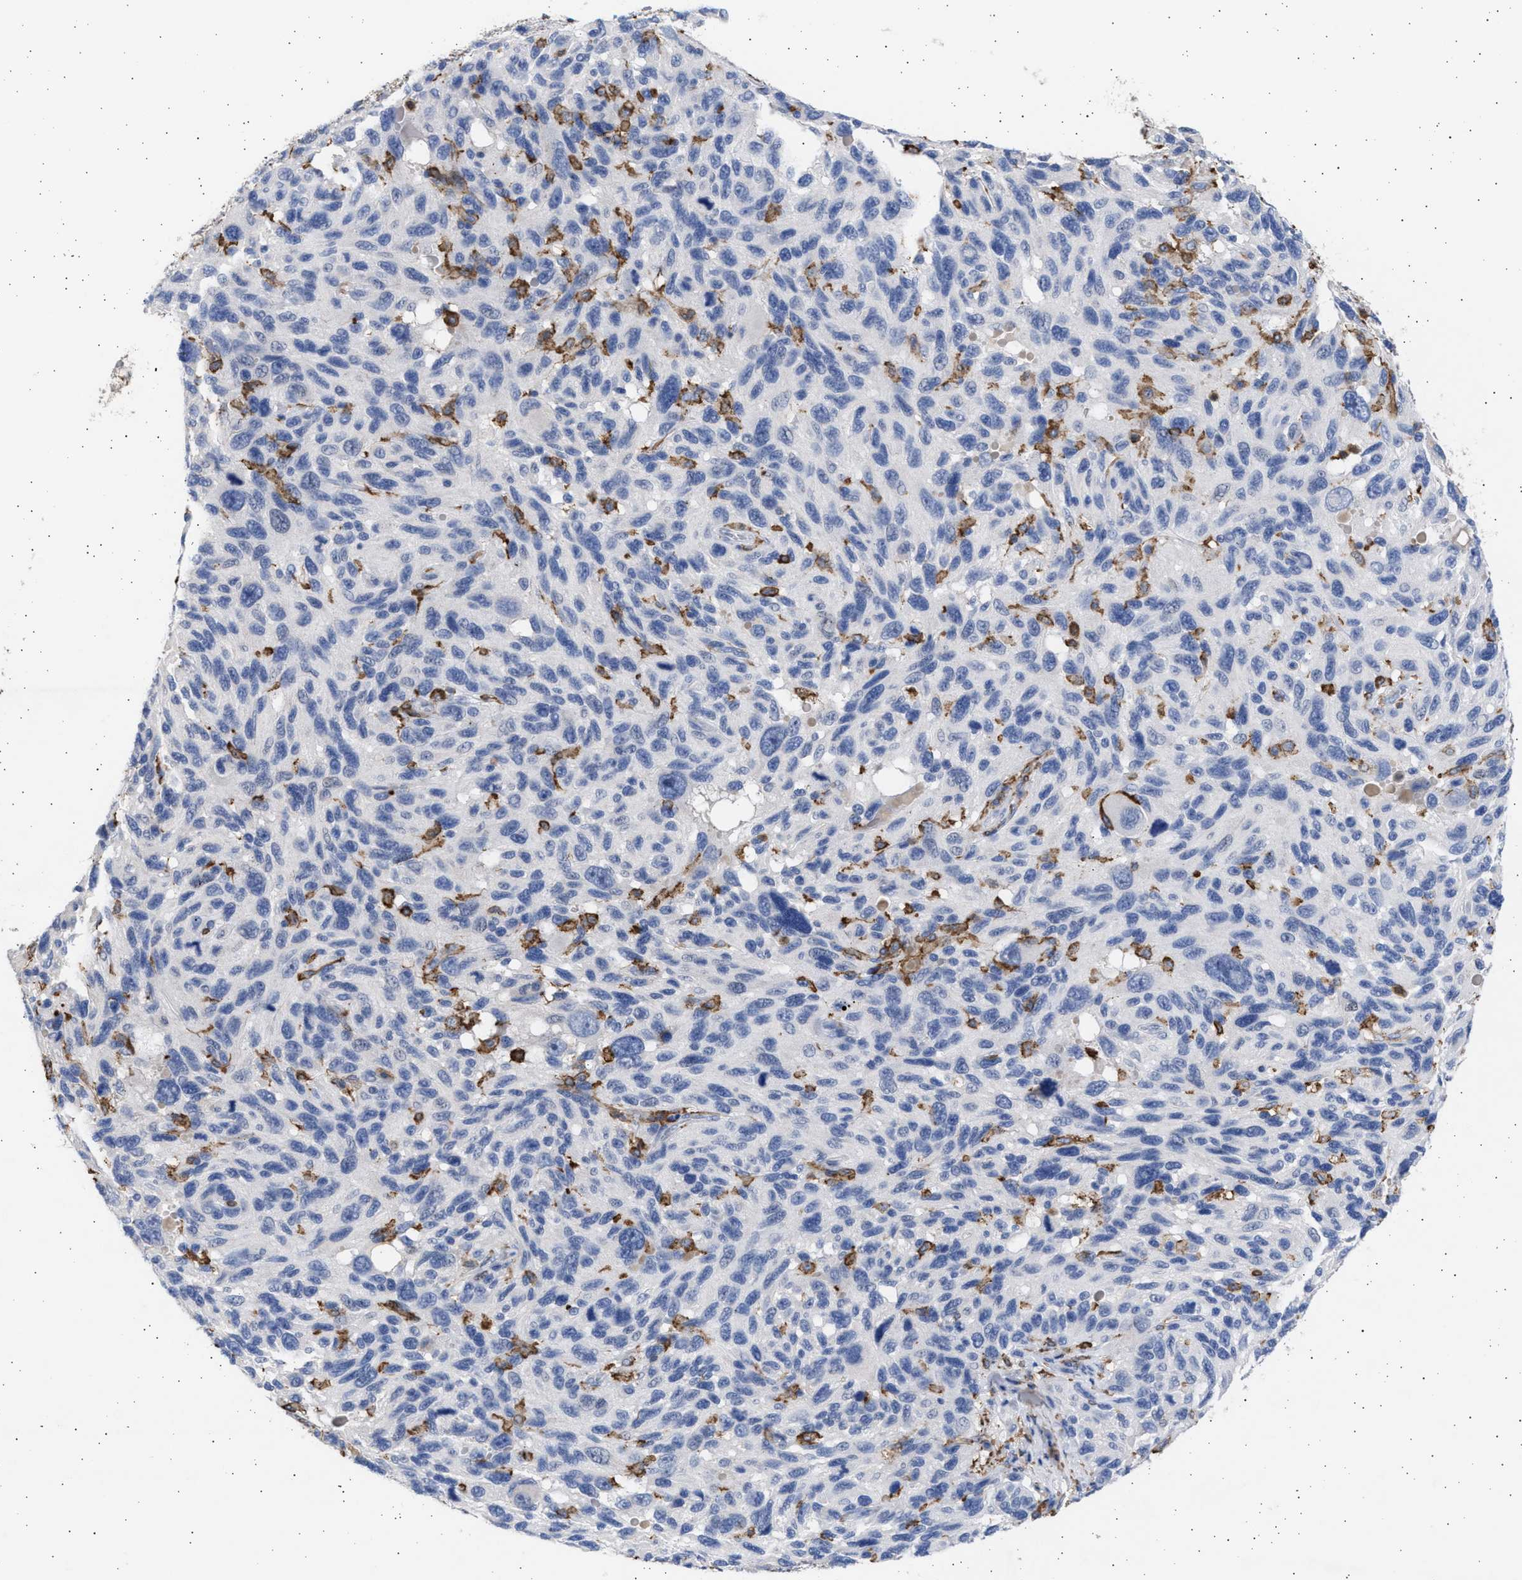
{"staining": {"intensity": "negative", "quantity": "none", "location": "none"}, "tissue": "melanoma", "cell_type": "Tumor cells", "image_type": "cancer", "snomed": [{"axis": "morphology", "description": "Malignant melanoma, NOS"}, {"axis": "topography", "description": "Skin"}], "caption": "IHC micrograph of human melanoma stained for a protein (brown), which shows no expression in tumor cells. (Brightfield microscopy of DAB (3,3'-diaminobenzidine) immunohistochemistry (IHC) at high magnification).", "gene": "FCER1A", "patient": {"sex": "male", "age": 53}}